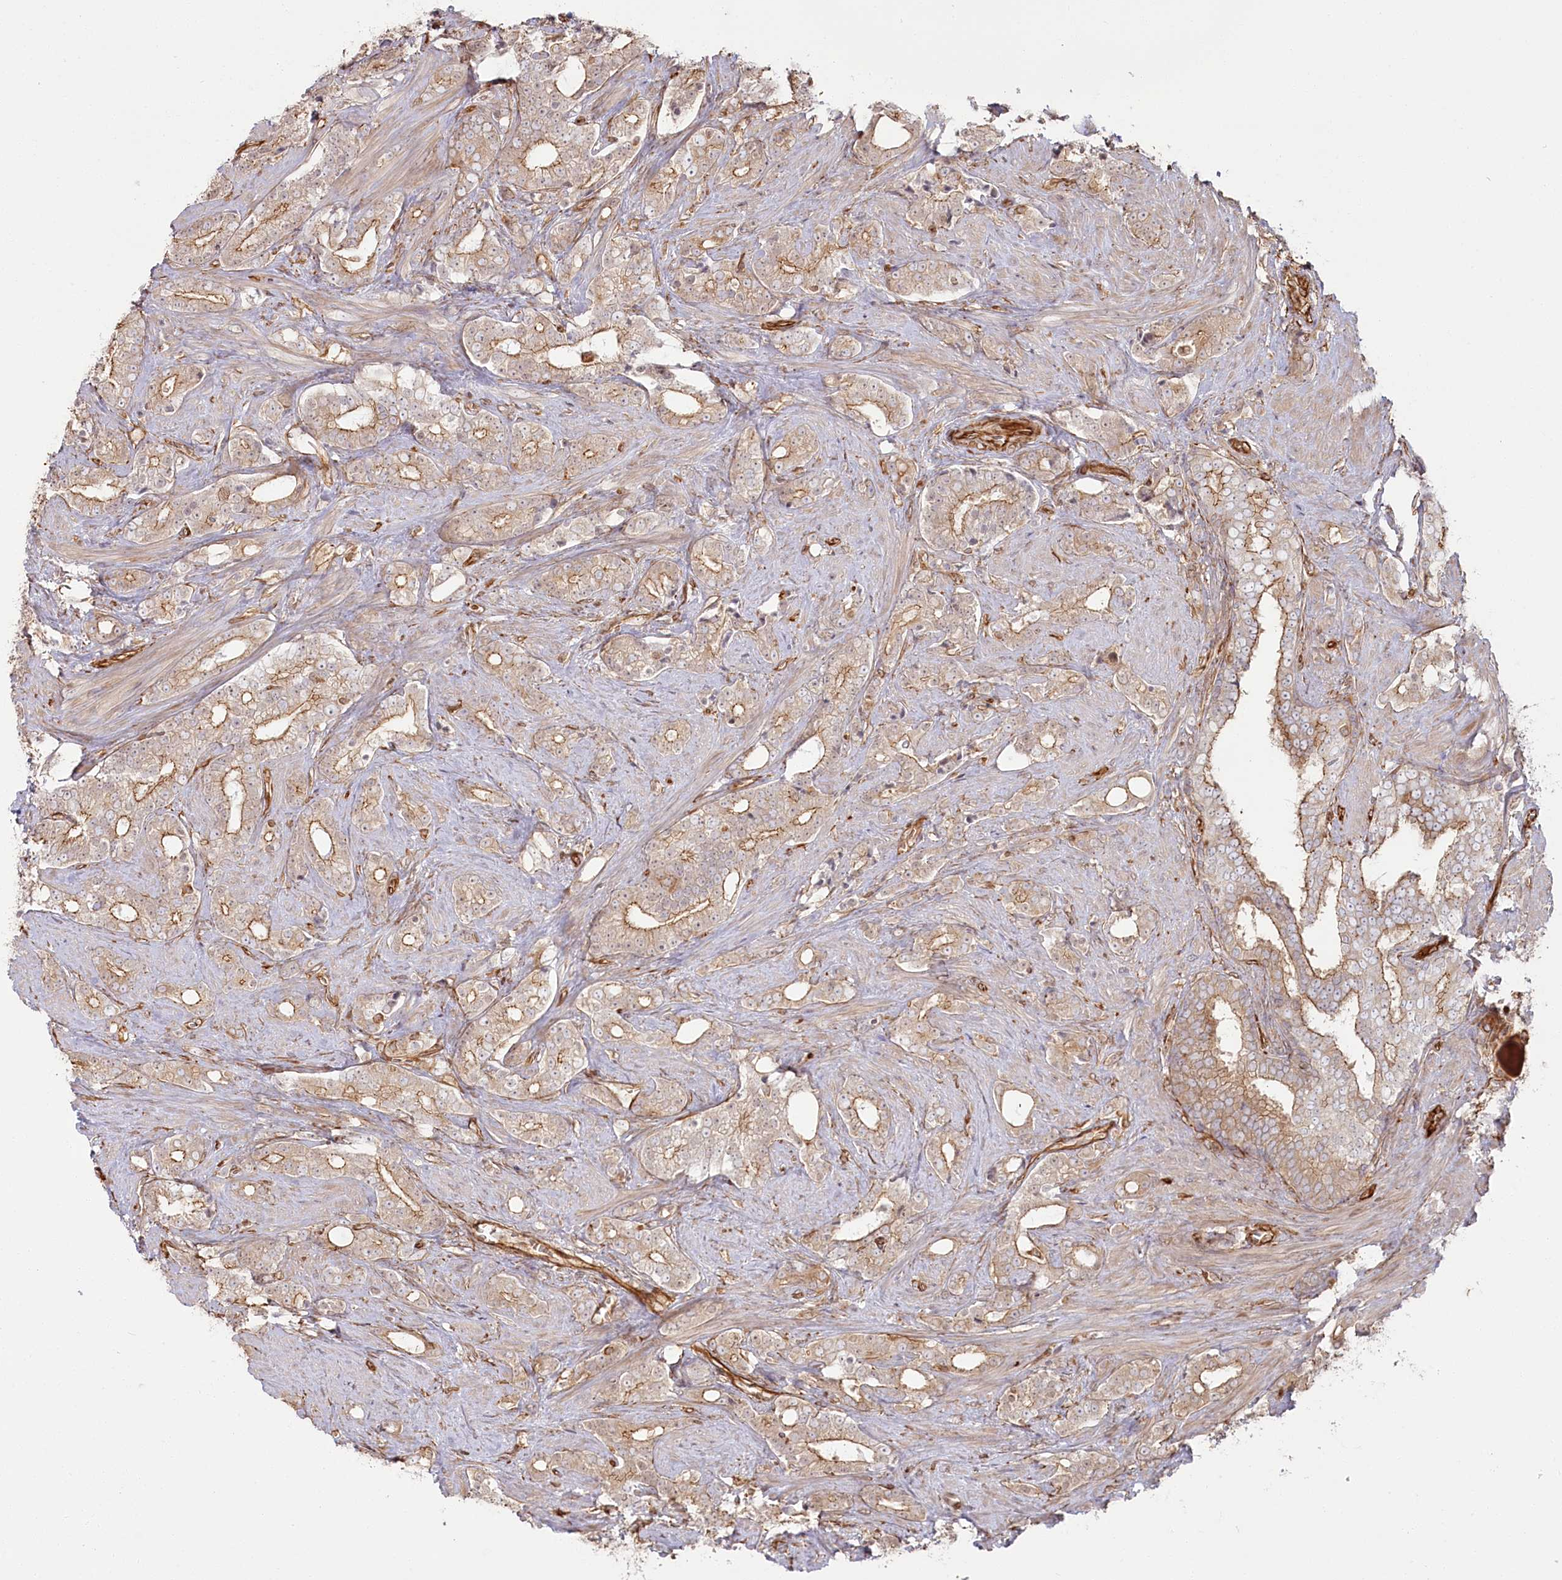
{"staining": {"intensity": "moderate", "quantity": ">75%", "location": "cytoplasmic/membranous"}, "tissue": "prostate cancer", "cell_type": "Tumor cells", "image_type": "cancer", "snomed": [{"axis": "morphology", "description": "Adenocarcinoma, High grade"}, {"axis": "topography", "description": "Prostate and seminal vesicle, NOS"}], "caption": "Moderate cytoplasmic/membranous protein positivity is seen in approximately >75% of tumor cells in prostate high-grade adenocarcinoma. (Stains: DAB (3,3'-diaminobenzidine) in brown, nuclei in blue, Microscopy: brightfield microscopy at high magnification).", "gene": "TTC1", "patient": {"sex": "male", "age": 67}}